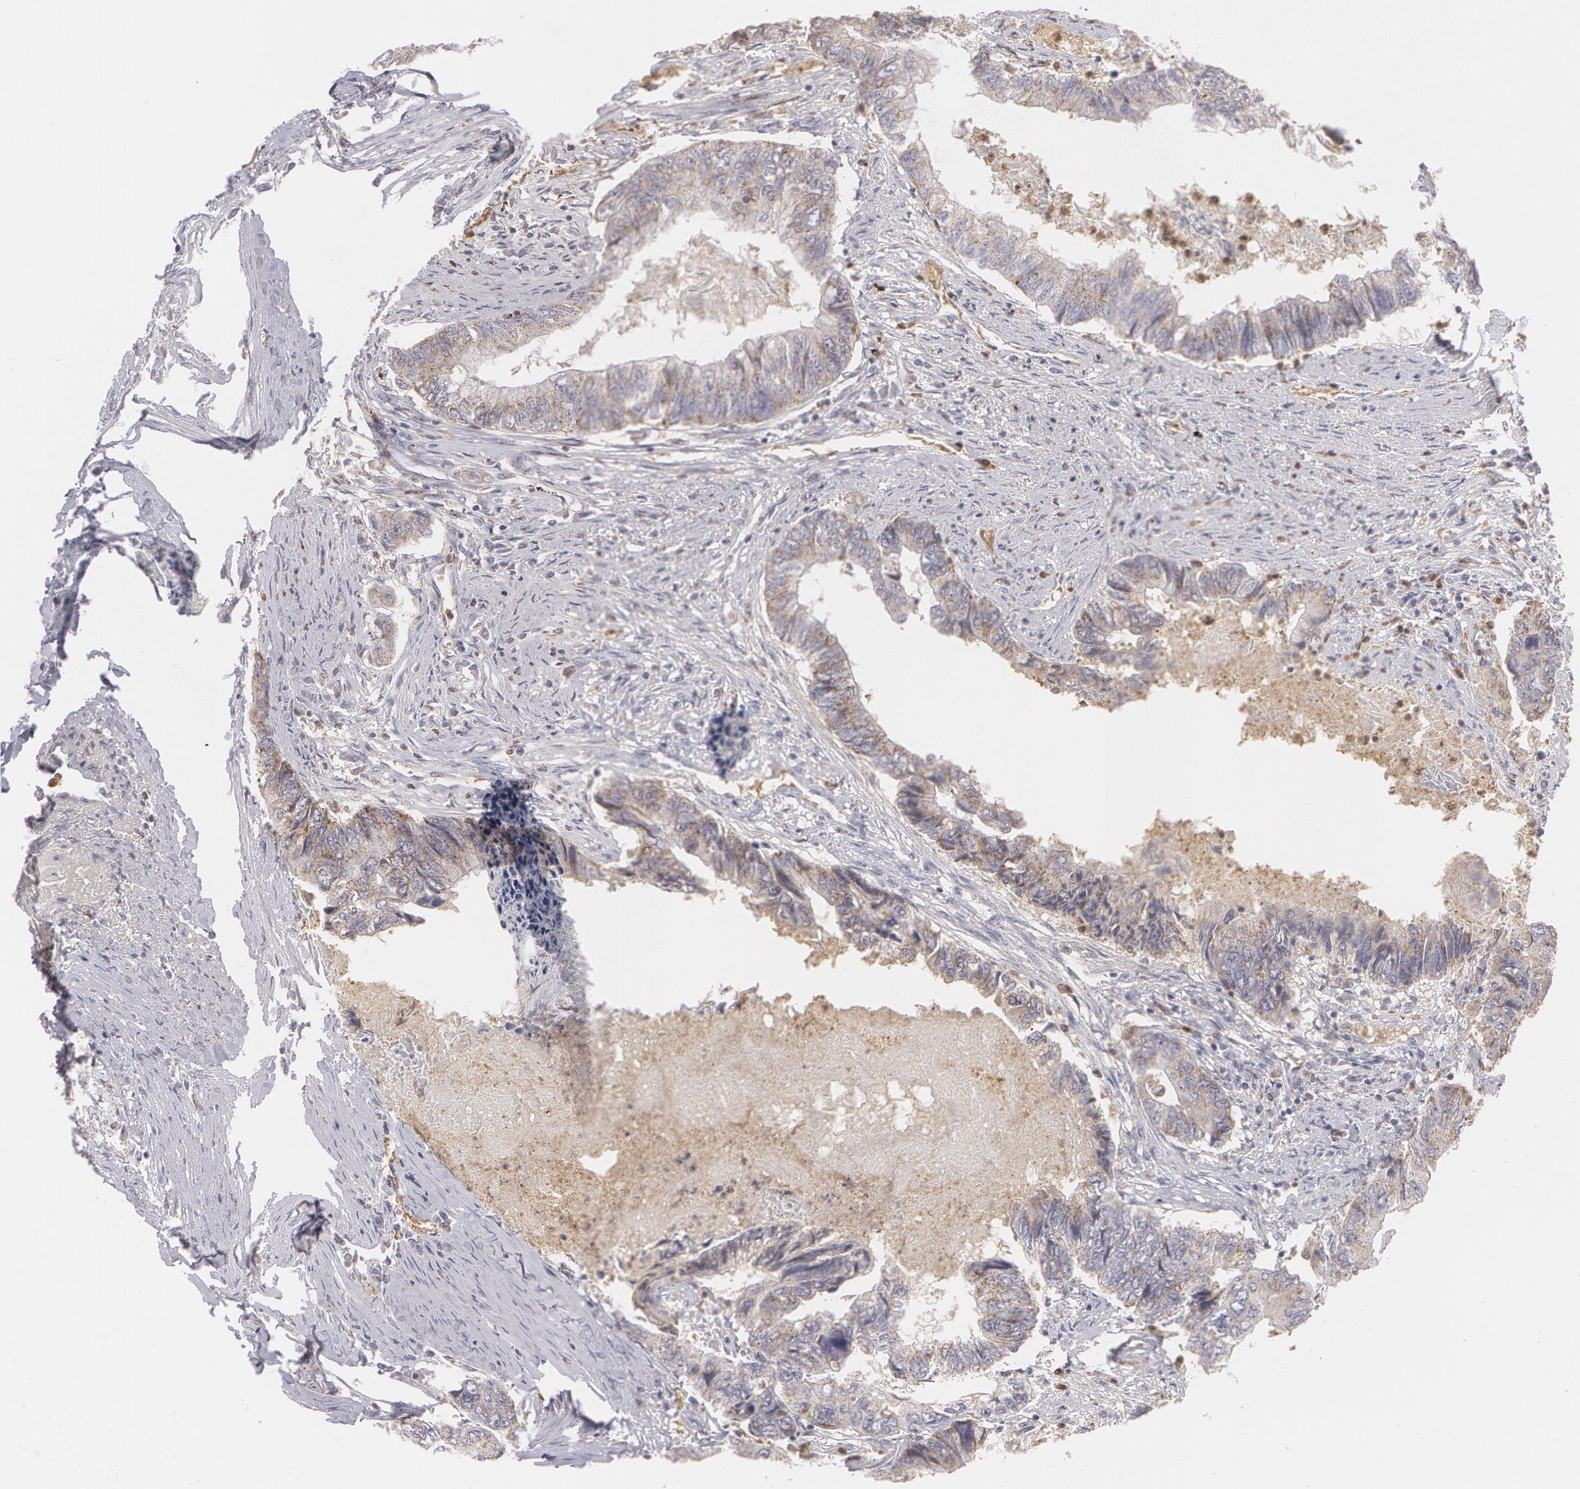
{"staining": {"intensity": "moderate", "quantity": ">75%", "location": "cytoplasmic/membranous"}, "tissue": "colorectal cancer", "cell_type": "Tumor cells", "image_type": "cancer", "snomed": [{"axis": "morphology", "description": "Adenocarcinoma, NOS"}, {"axis": "topography", "description": "Rectum"}], "caption": "This is a histology image of immunohistochemistry staining of colorectal cancer (adenocarcinoma), which shows moderate positivity in the cytoplasmic/membranous of tumor cells.", "gene": "CAT", "patient": {"sex": "female", "age": 82}}